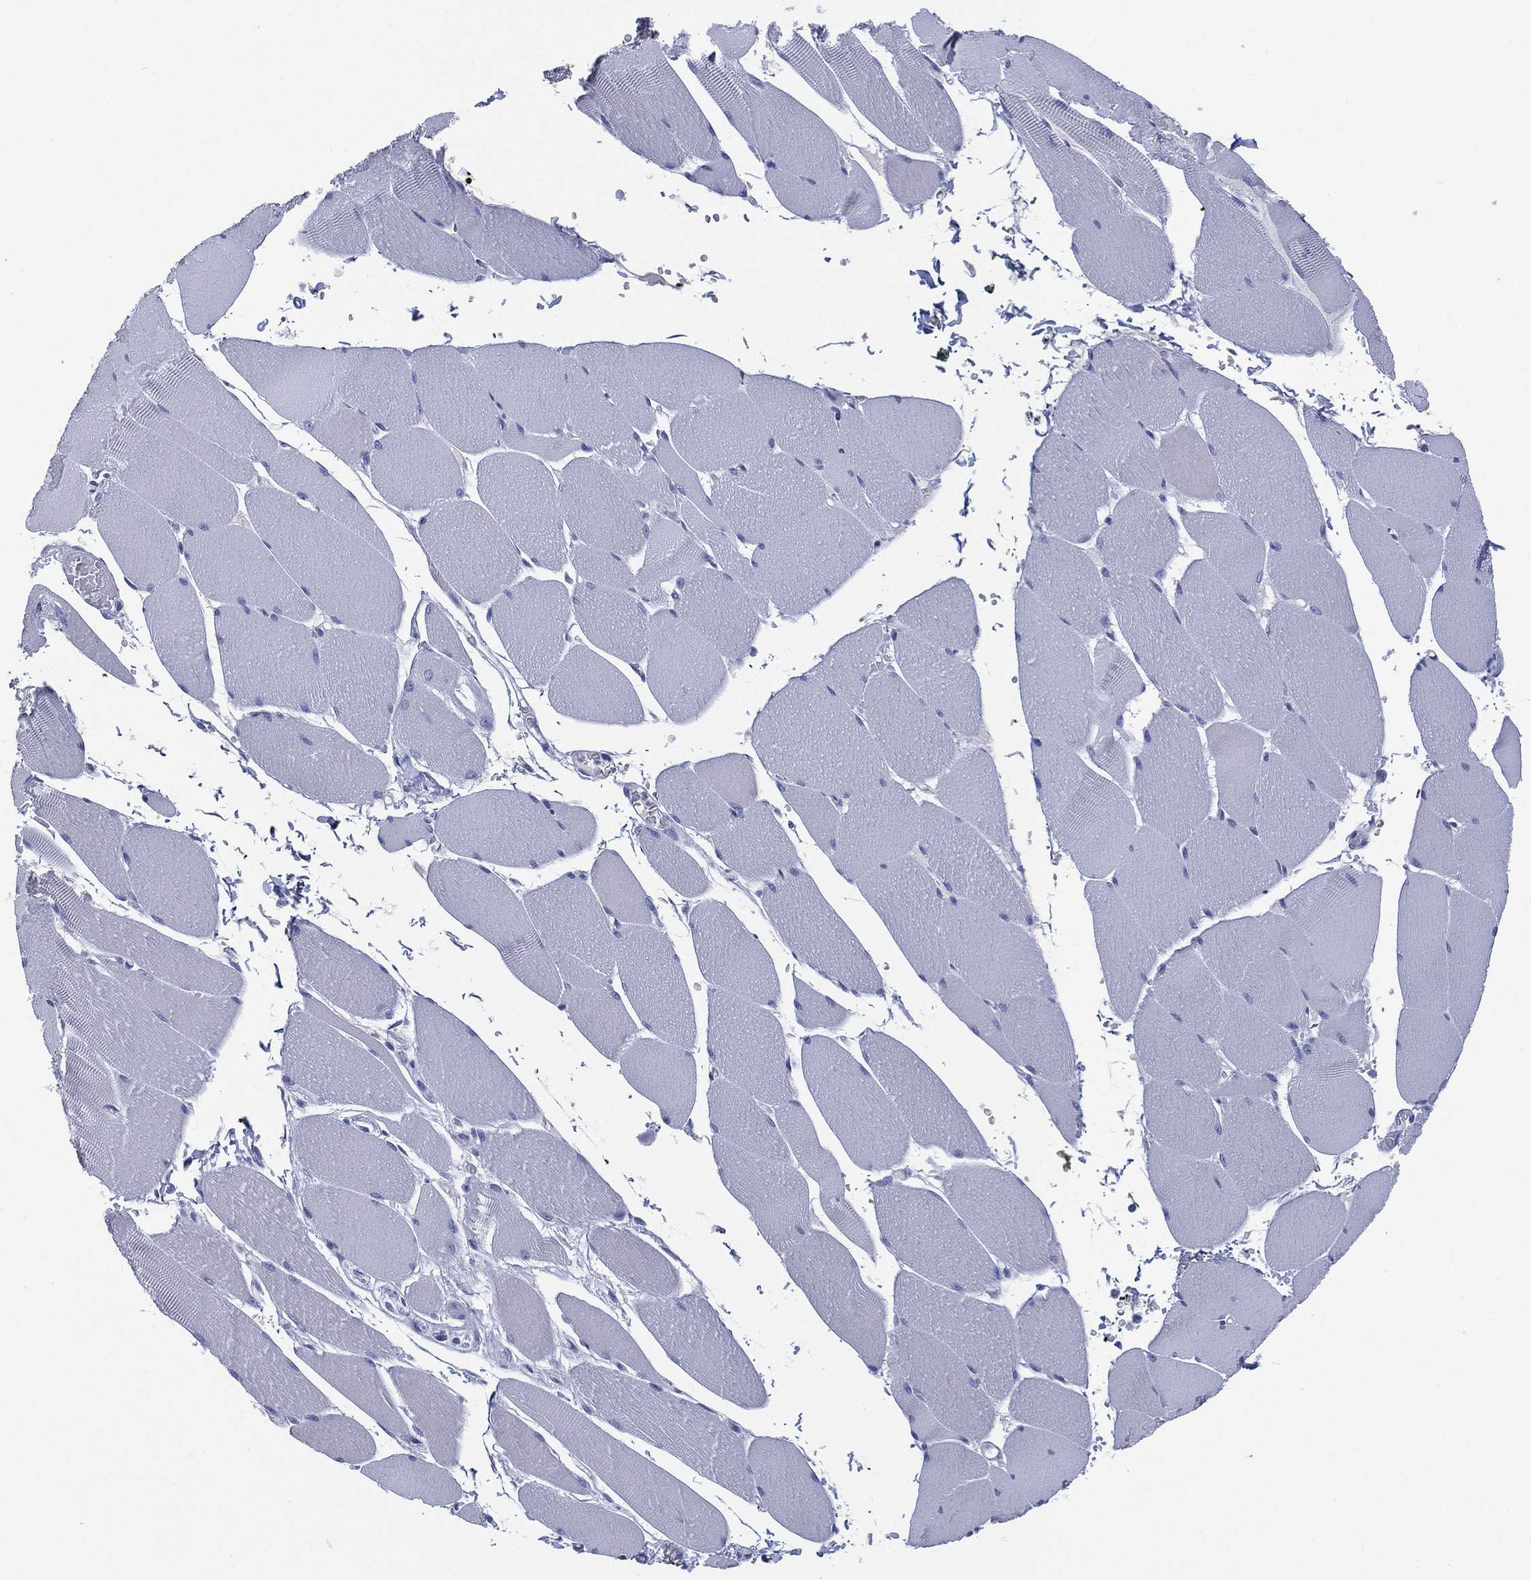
{"staining": {"intensity": "negative", "quantity": "none", "location": "none"}, "tissue": "skeletal muscle", "cell_type": "Myocytes", "image_type": "normal", "snomed": [{"axis": "morphology", "description": "Normal tissue, NOS"}, {"axis": "topography", "description": "Skeletal muscle"}], "caption": "This is an IHC image of normal human skeletal muscle. There is no positivity in myocytes.", "gene": "KRT35", "patient": {"sex": "male", "age": 56}}